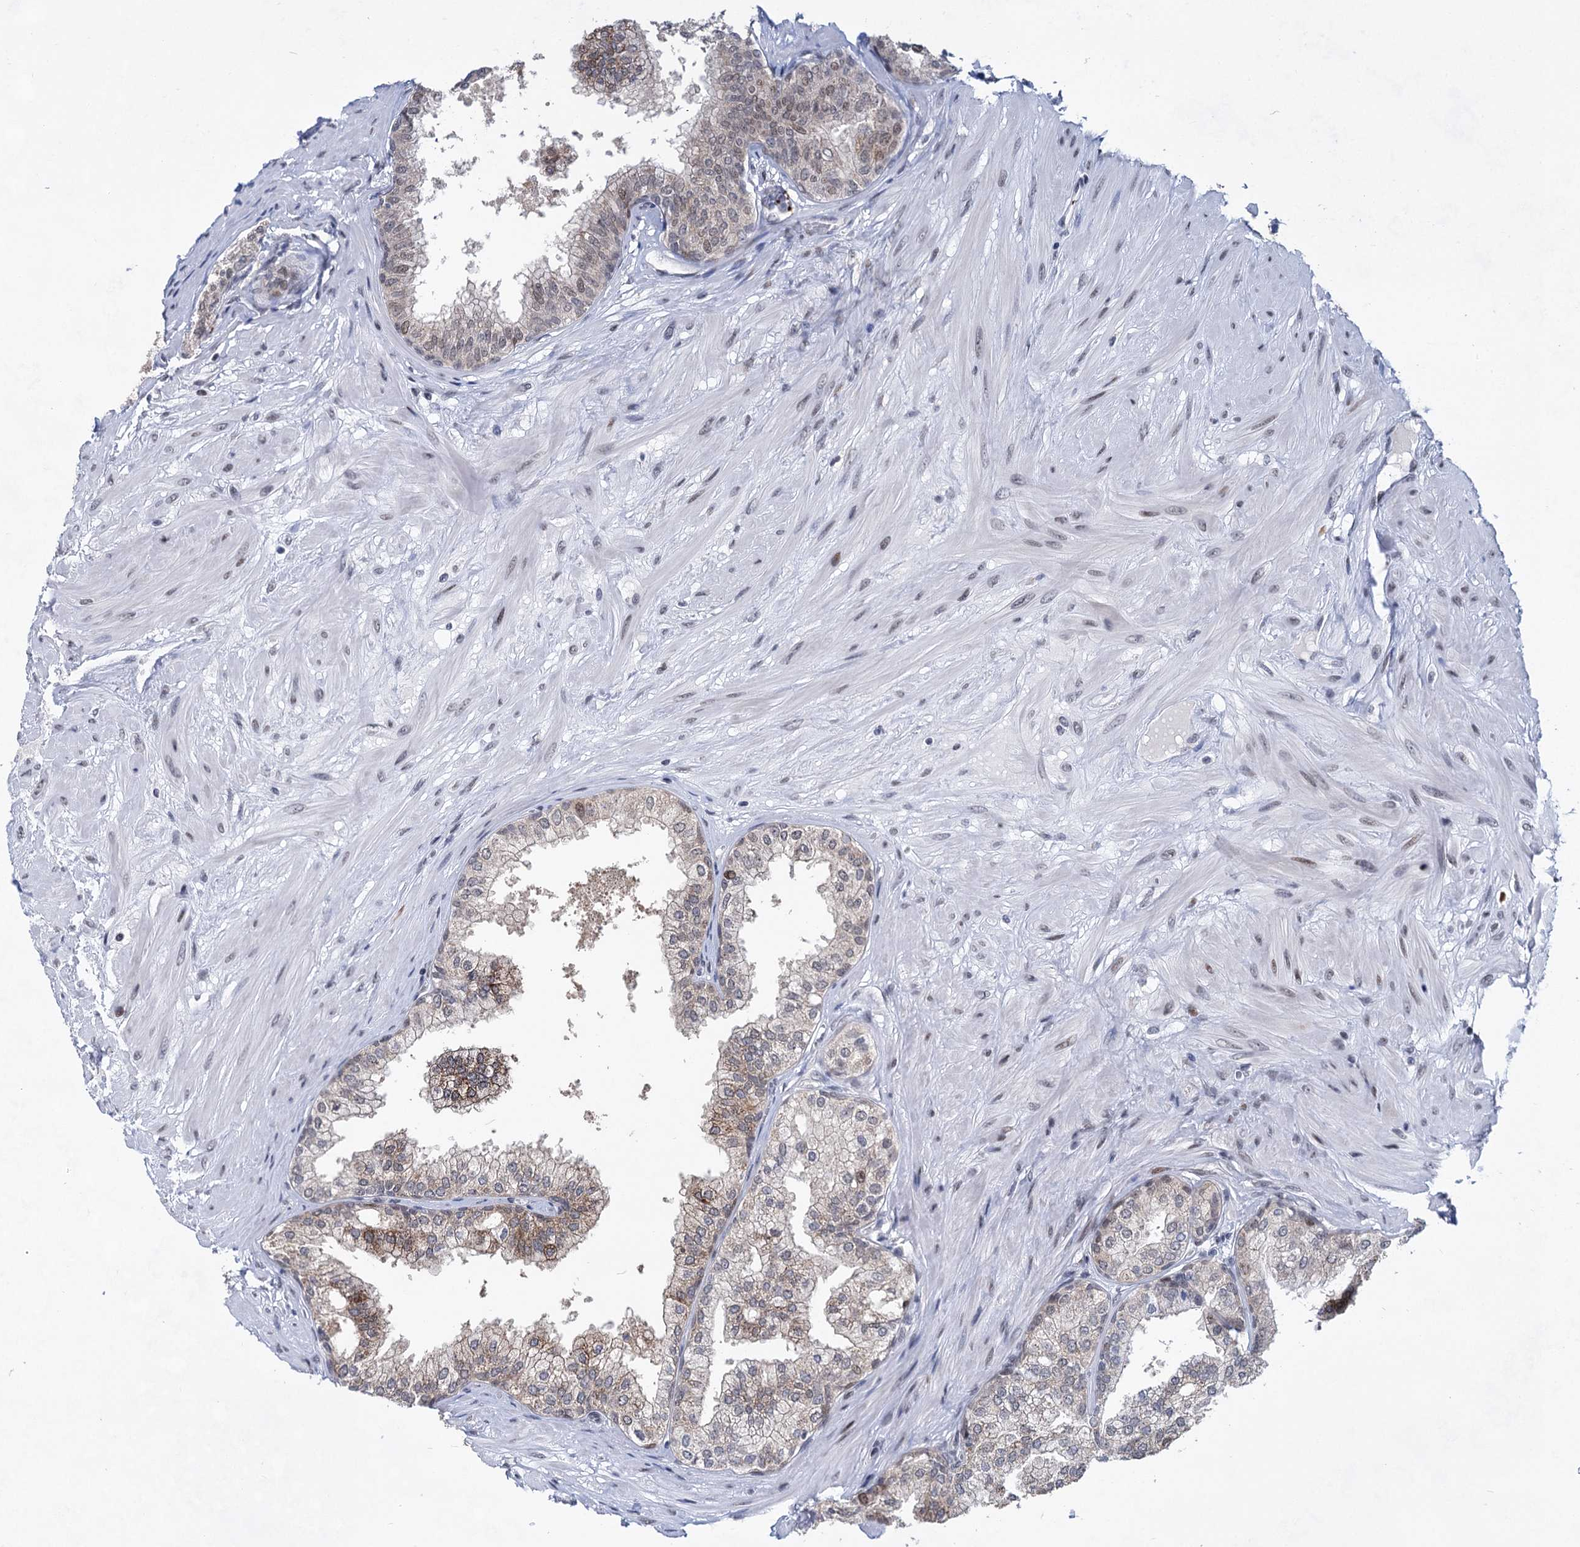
{"staining": {"intensity": "moderate", "quantity": "25%-75%", "location": "nuclear"}, "tissue": "prostate", "cell_type": "Glandular cells", "image_type": "normal", "snomed": [{"axis": "morphology", "description": "Normal tissue, NOS"}, {"axis": "topography", "description": "Prostate"}], "caption": "Prostate stained with DAB IHC reveals medium levels of moderate nuclear positivity in about 25%-75% of glandular cells. The staining was performed using DAB, with brown indicating positive protein expression. Nuclei are stained blue with hematoxylin.", "gene": "MON2", "patient": {"sex": "male", "age": 60}}